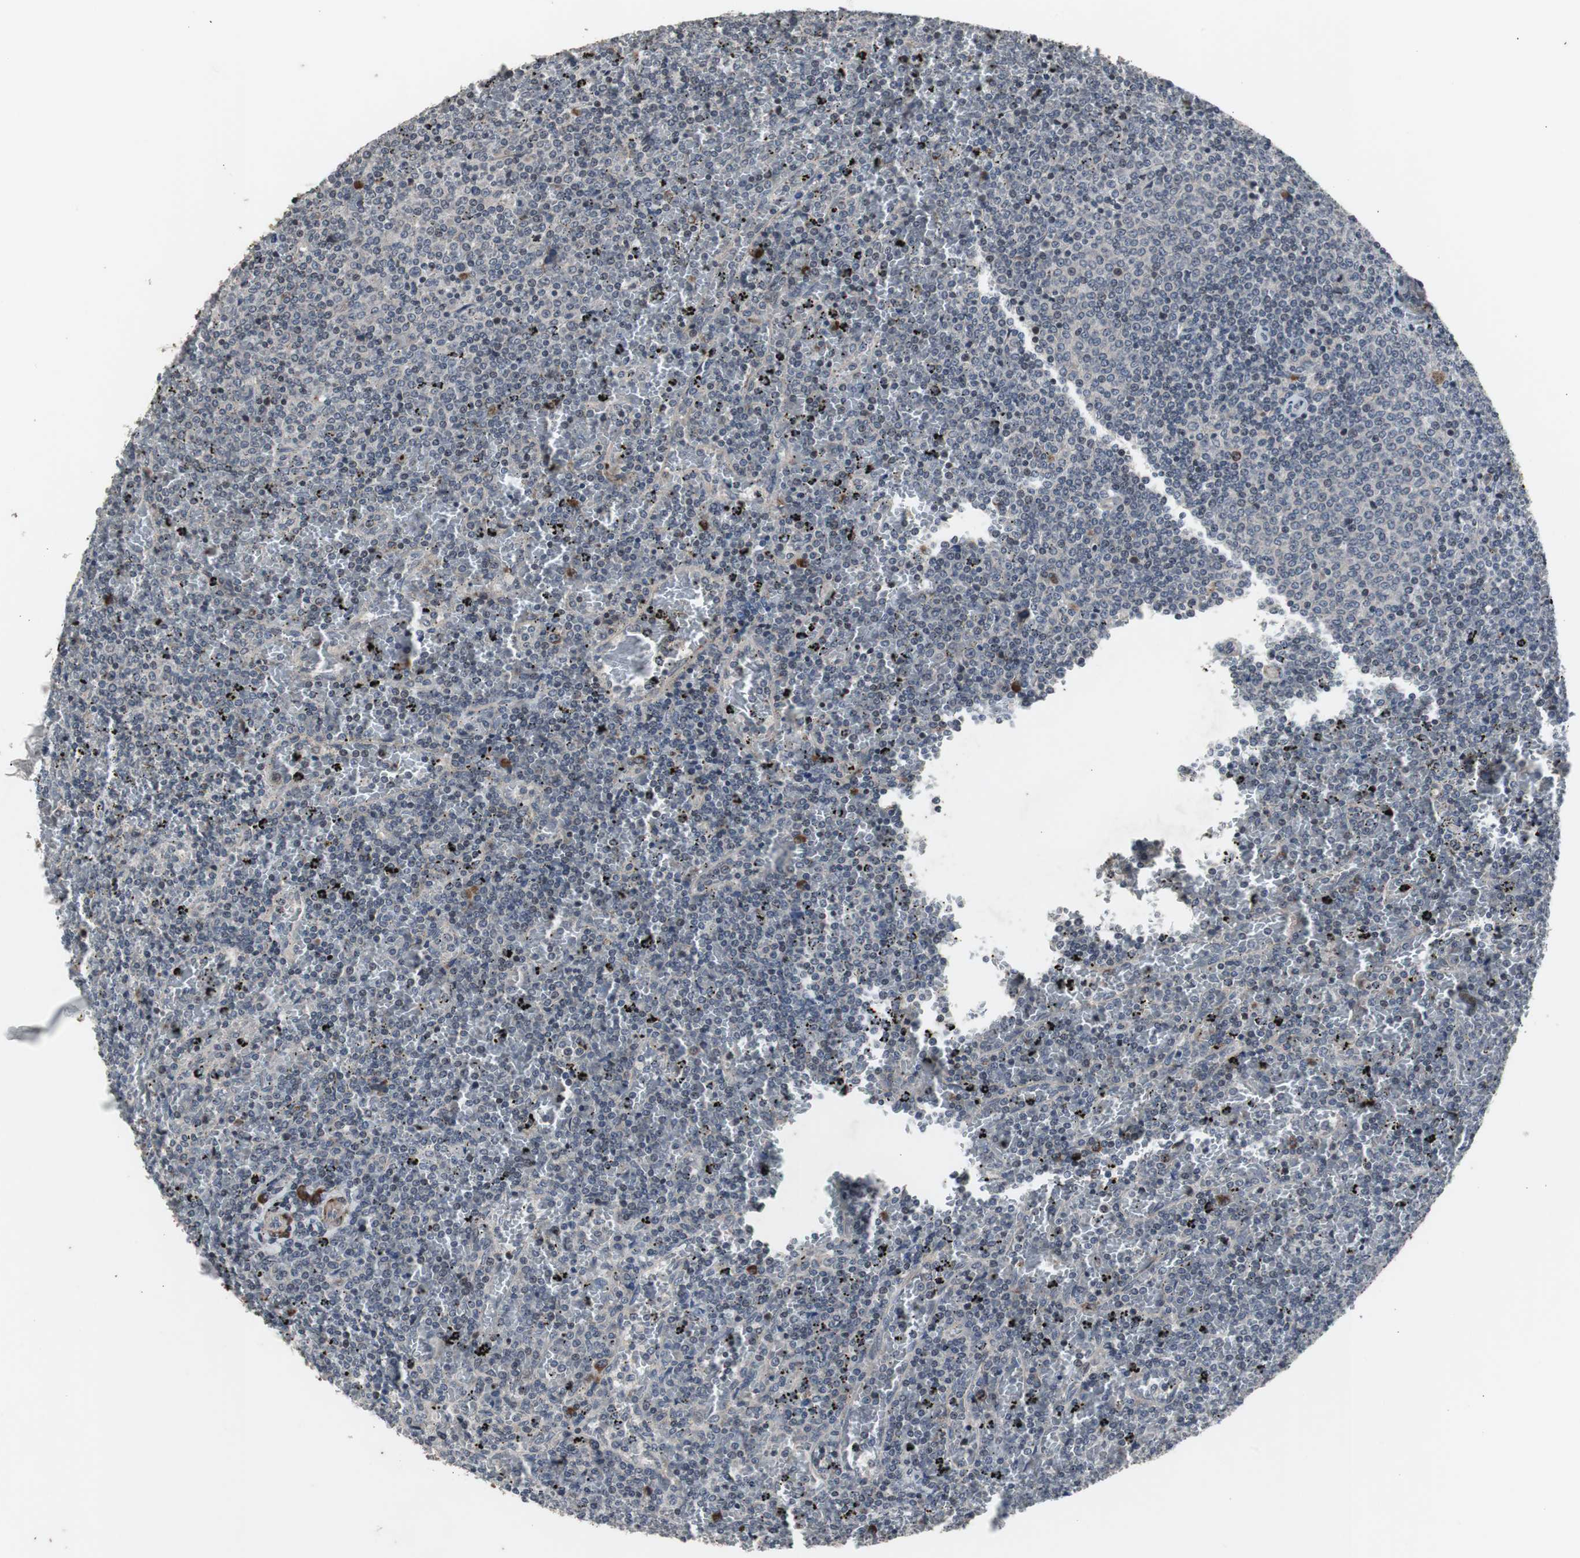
{"staining": {"intensity": "negative", "quantity": "none", "location": "none"}, "tissue": "lymphoma", "cell_type": "Tumor cells", "image_type": "cancer", "snomed": [{"axis": "morphology", "description": "Malignant lymphoma, non-Hodgkin's type, Low grade"}, {"axis": "topography", "description": "Spleen"}], "caption": "DAB immunohistochemical staining of human malignant lymphoma, non-Hodgkin's type (low-grade) exhibits no significant positivity in tumor cells.", "gene": "CRADD", "patient": {"sex": "female", "age": 77}}